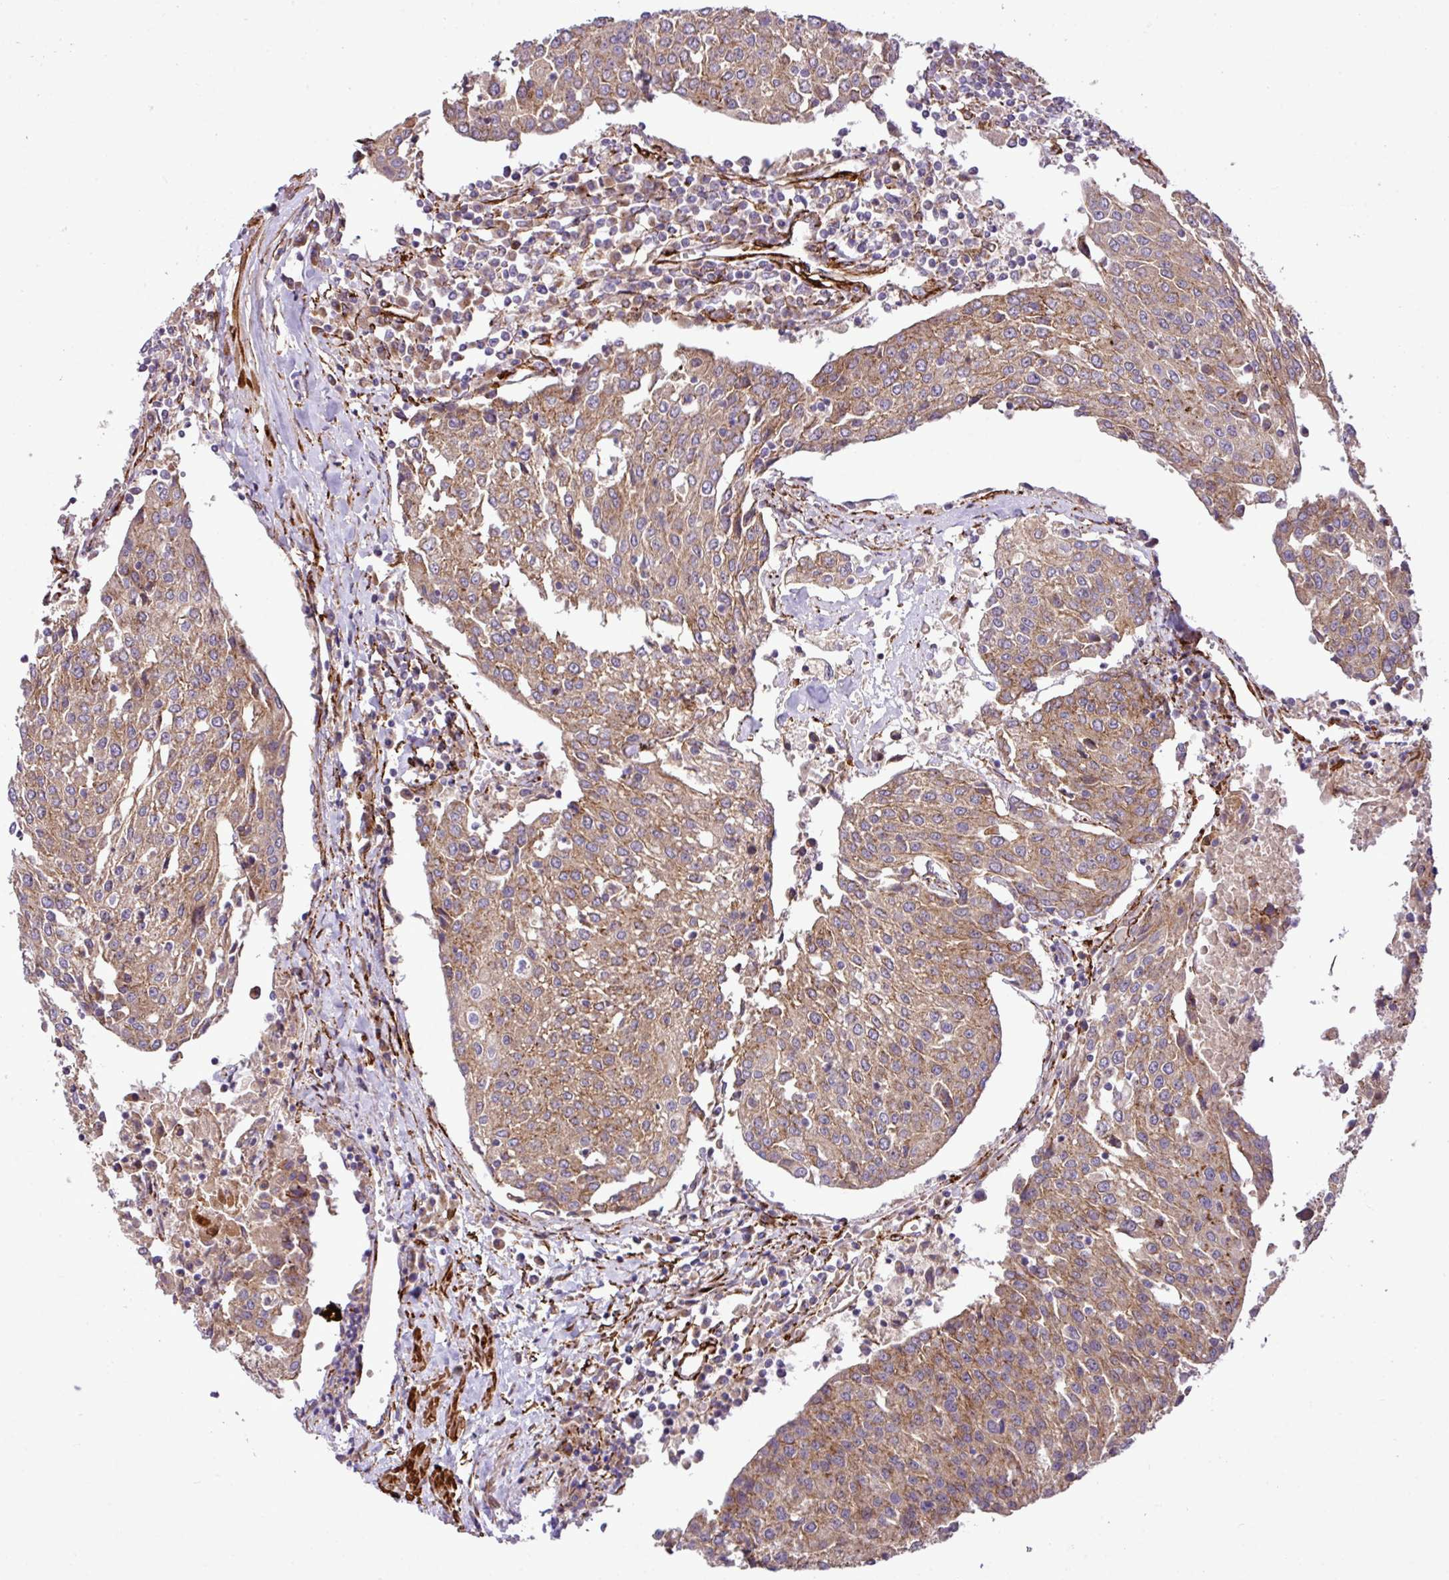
{"staining": {"intensity": "moderate", "quantity": ">75%", "location": "cytoplasmic/membranous"}, "tissue": "urothelial cancer", "cell_type": "Tumor cells", "image_type": "cancer", "snomed": [{"axis": "morphology", "description": "Urothelial carcinoma, High grade"}, {"axis": "topography", "description": "Urinary bladder"}], "caption": "Urothelial carcinoma (high-grade) stained for a protein displays moderate cytoplasmic/membranous positivity in tumor cells.", "gene": "FAM47E", "patient": {"sex": "female", "age": 85}}